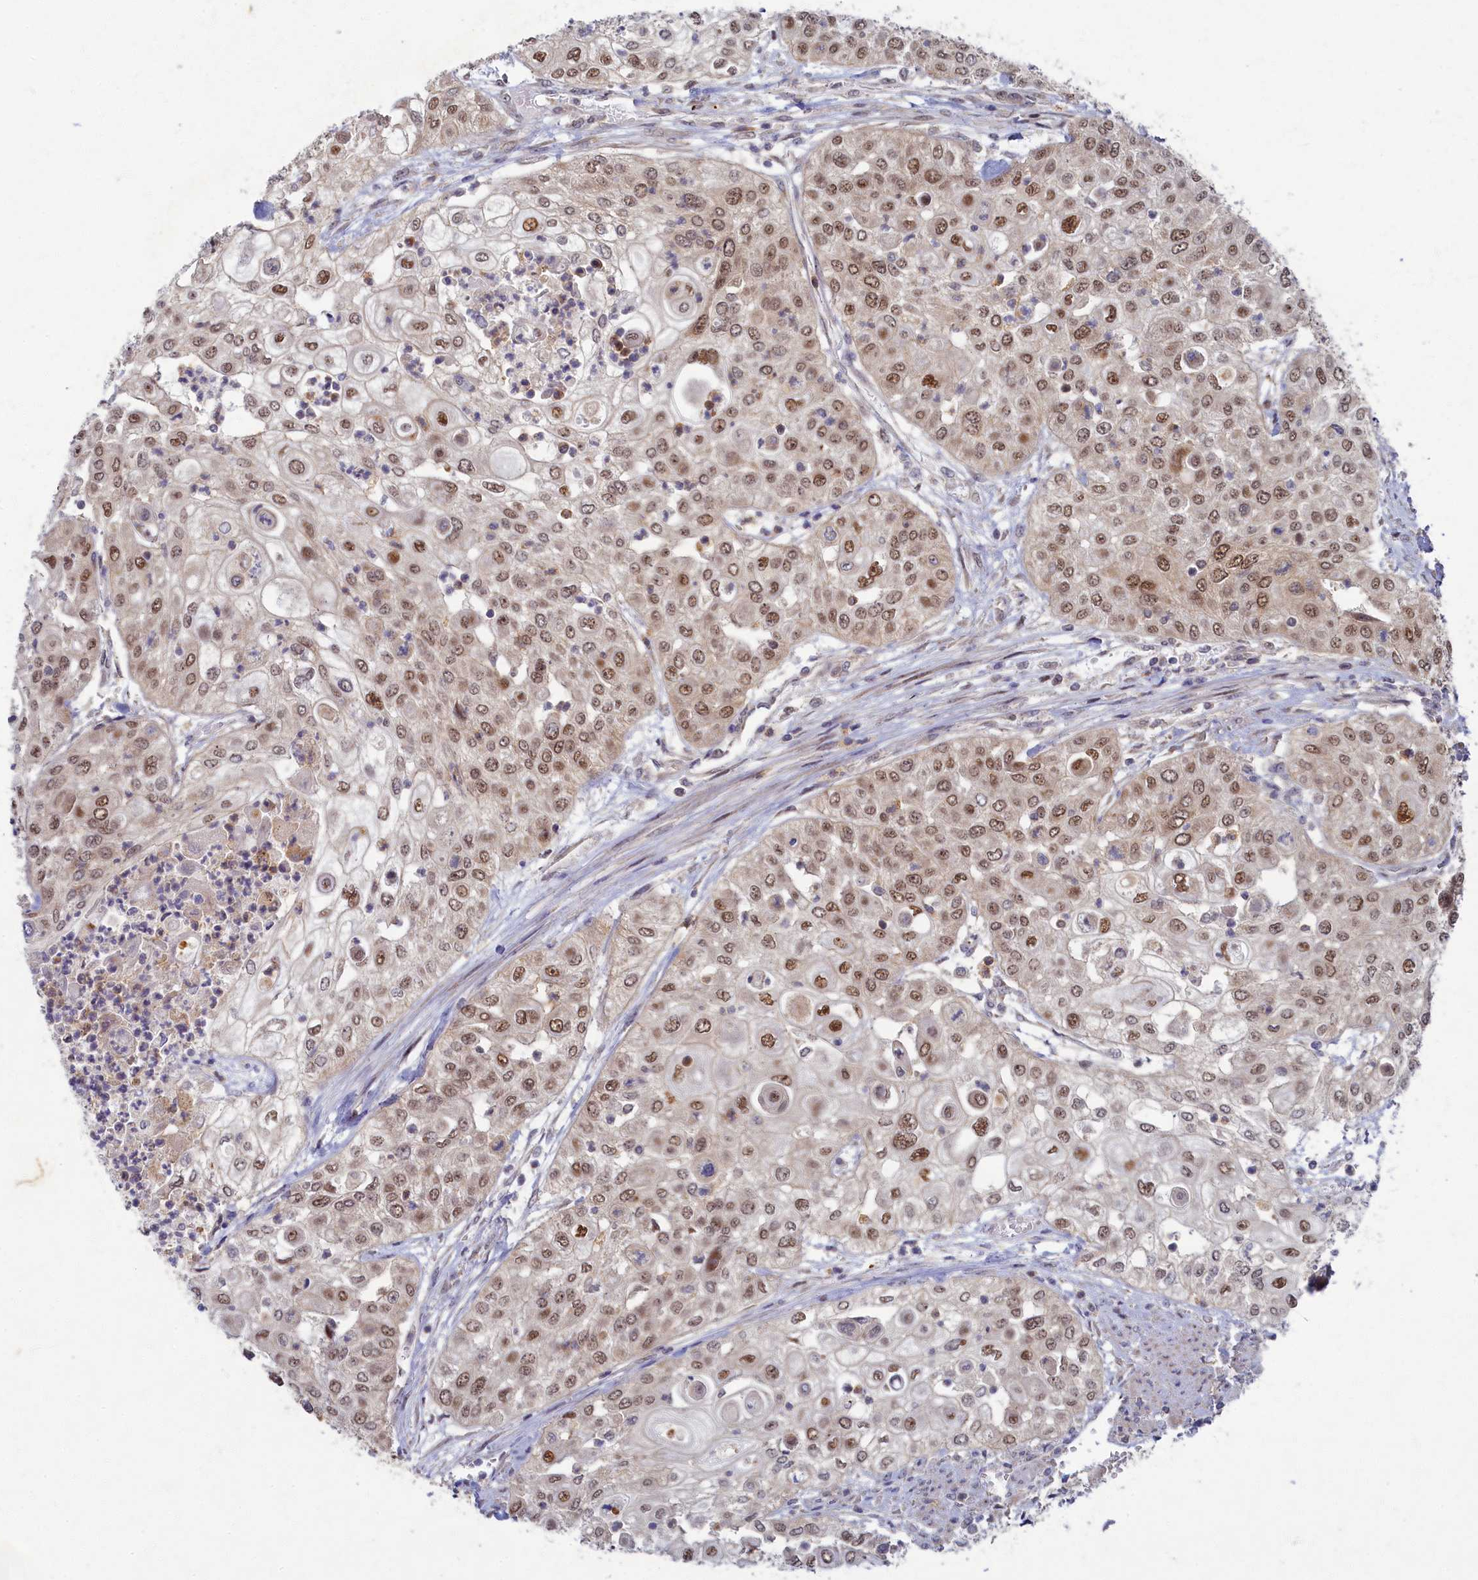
{"staining": {"intensity": "moderate", "quantity": ">75%", "location": "nuclear"}, "tissue": "urothelial cancer", "cell_type": "Tumor cells", "image_type": "cancer", "snomed": [{"axis": "morphology", "description": "Urothelial carcinoma, High grade"}, {"axis": "topography", "description": "Urinary bladder"}], "caption": "Immunohistochemical staining of human high-grade urothelial carcinoma displays moderate nuclear protein positivity in about >75% of tumor cells.", "gene": "WDR59", "patient": {"sex": "female", "age": 79}}